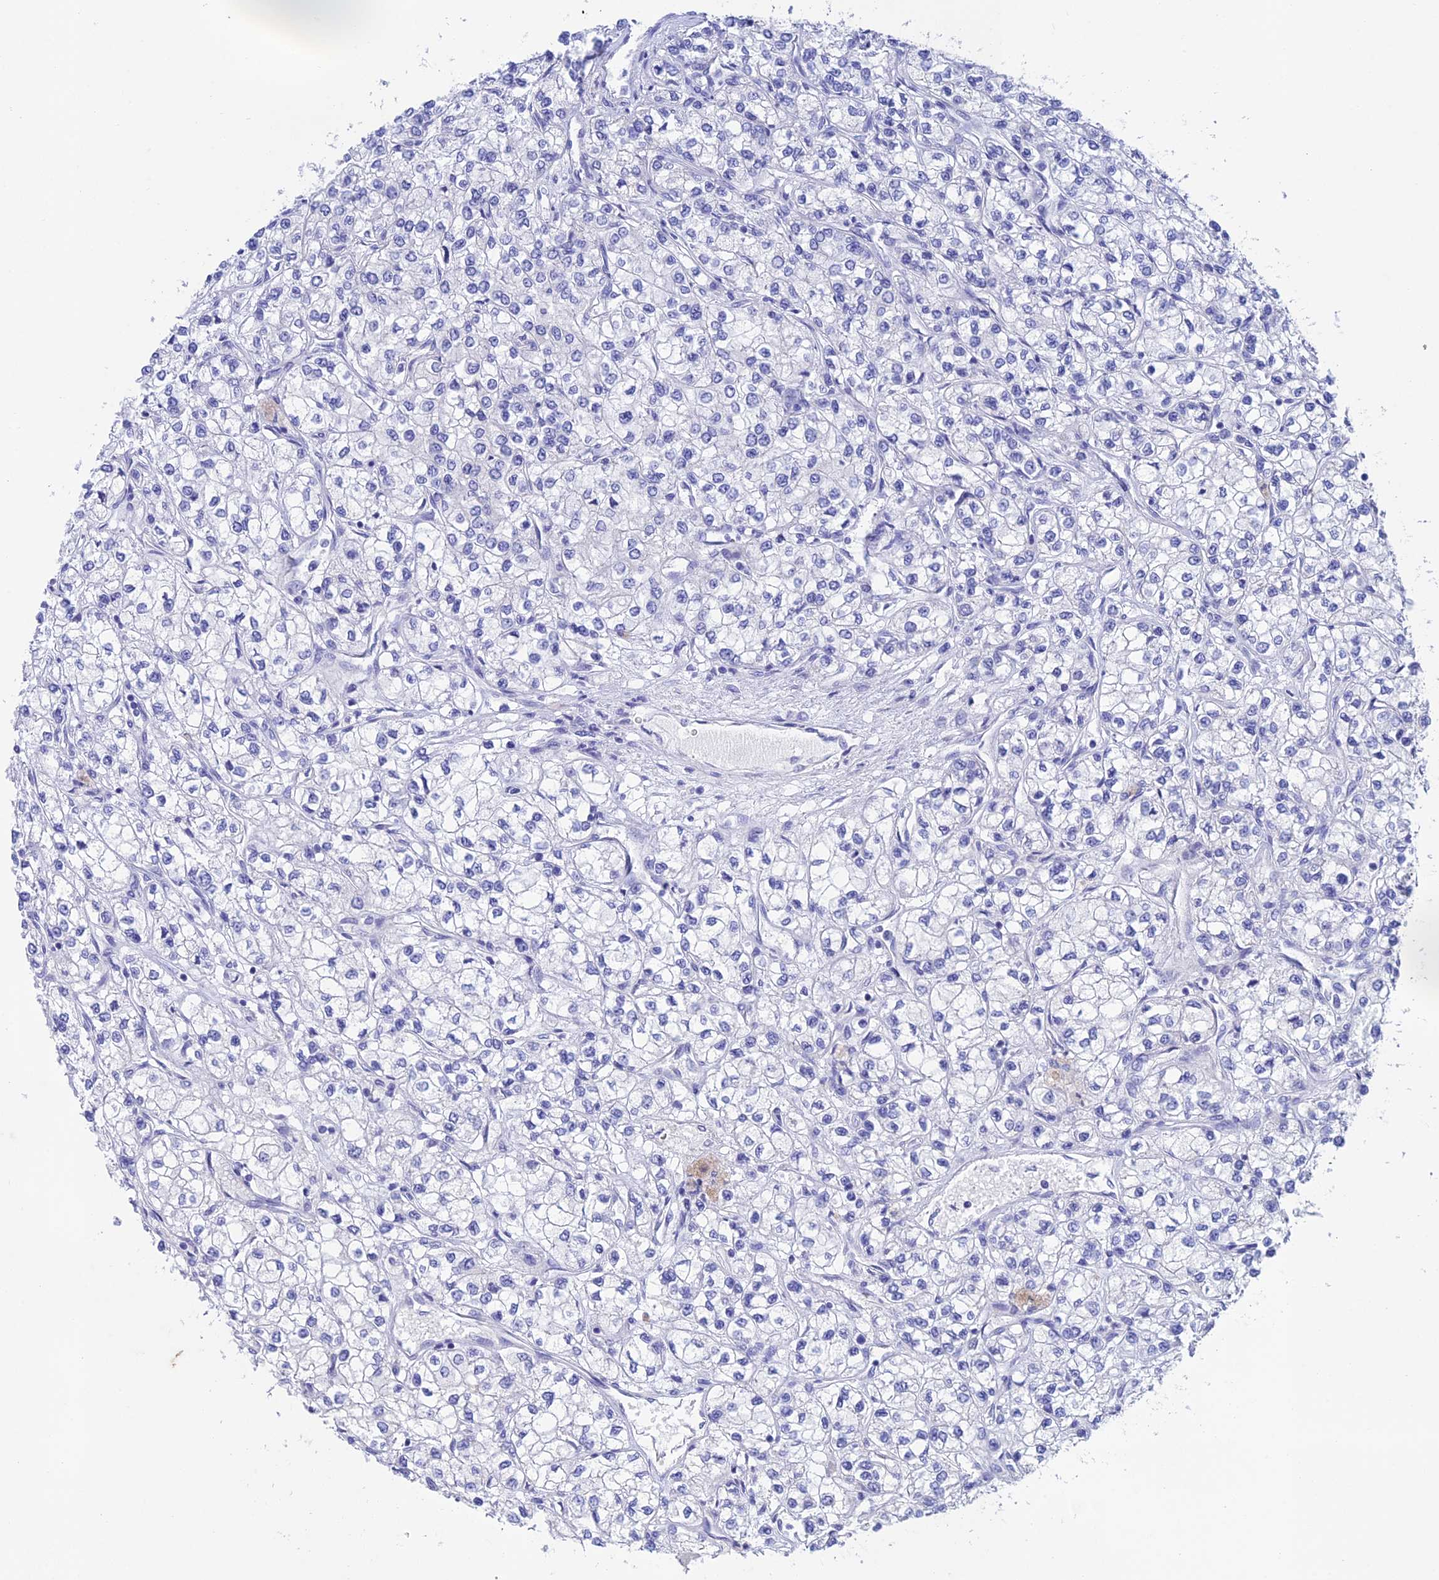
{"staining": {"intensity": "negative", "quantity": "none", "location": "none"}, "tissue": "renal cancer", "cell_type": "Tumor cells", "image_type": "cancer", "snomed": [{"axis": "morphology", "description": "Adenocarcinoma, NOS"}, {"axis": "topography", "description": "Kidney"}], "caption": "This is an IHC image of human renal cancer. There is no positivity in tumor cells.", "gene": "BTBD19", "patient": {"sex": "male", "age": 80}}